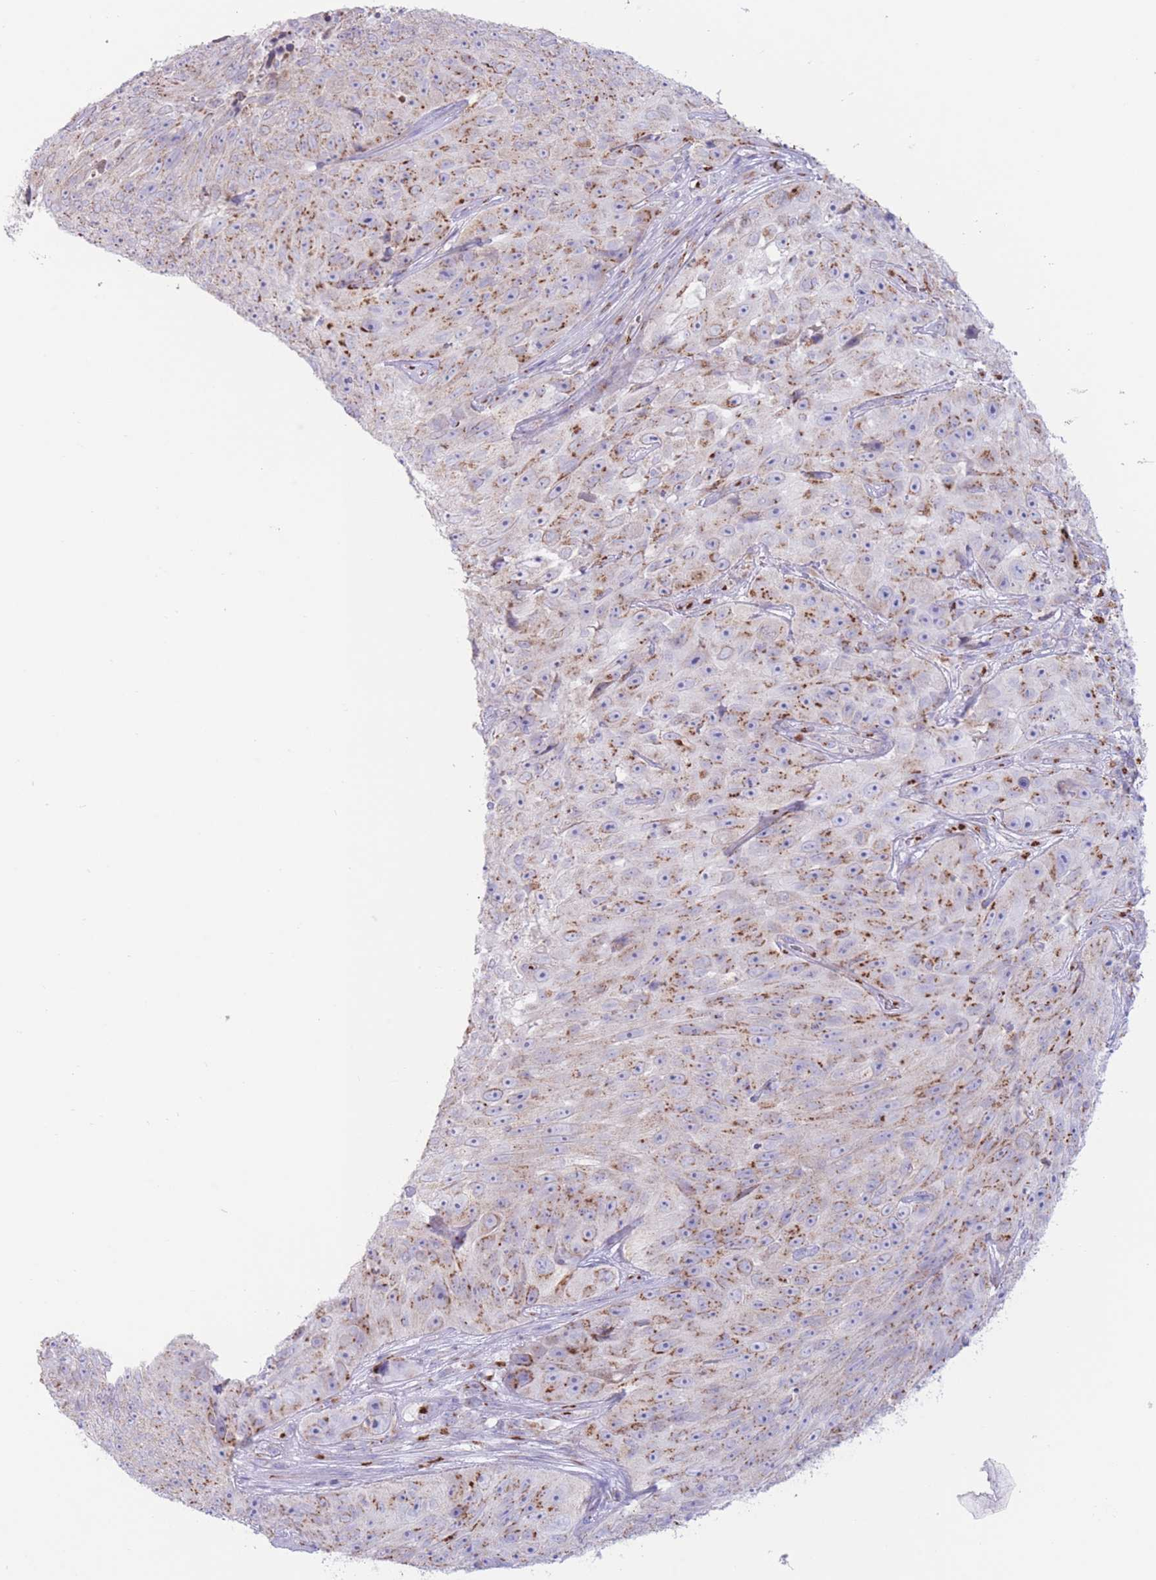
{"staining": {"intensity": "moderate", "quantity": ">75%", "location": "cytoplasmic/membranous"}, "tissue": "skin cancer", "cell_type": "Tumor cells", "image_type": "cancer", "snomed": [{"axis": "morphology", "description": "Squamous cell carcinoma, NOS"}, {"axis": "topography", "description": "Skin"}], "caption": "High-magnification brightfield microscopy of skin cancer stained with DAB (3,3'-diaminobenzidine) (brown) and counterstained with hematoxylin (blue). tumor cells exhibit moderate cytoplasmic/membranous staining is appreciated in about>75% of cells.", "gene": "MPND", "patient": {"sex": "female", "age": 87}}